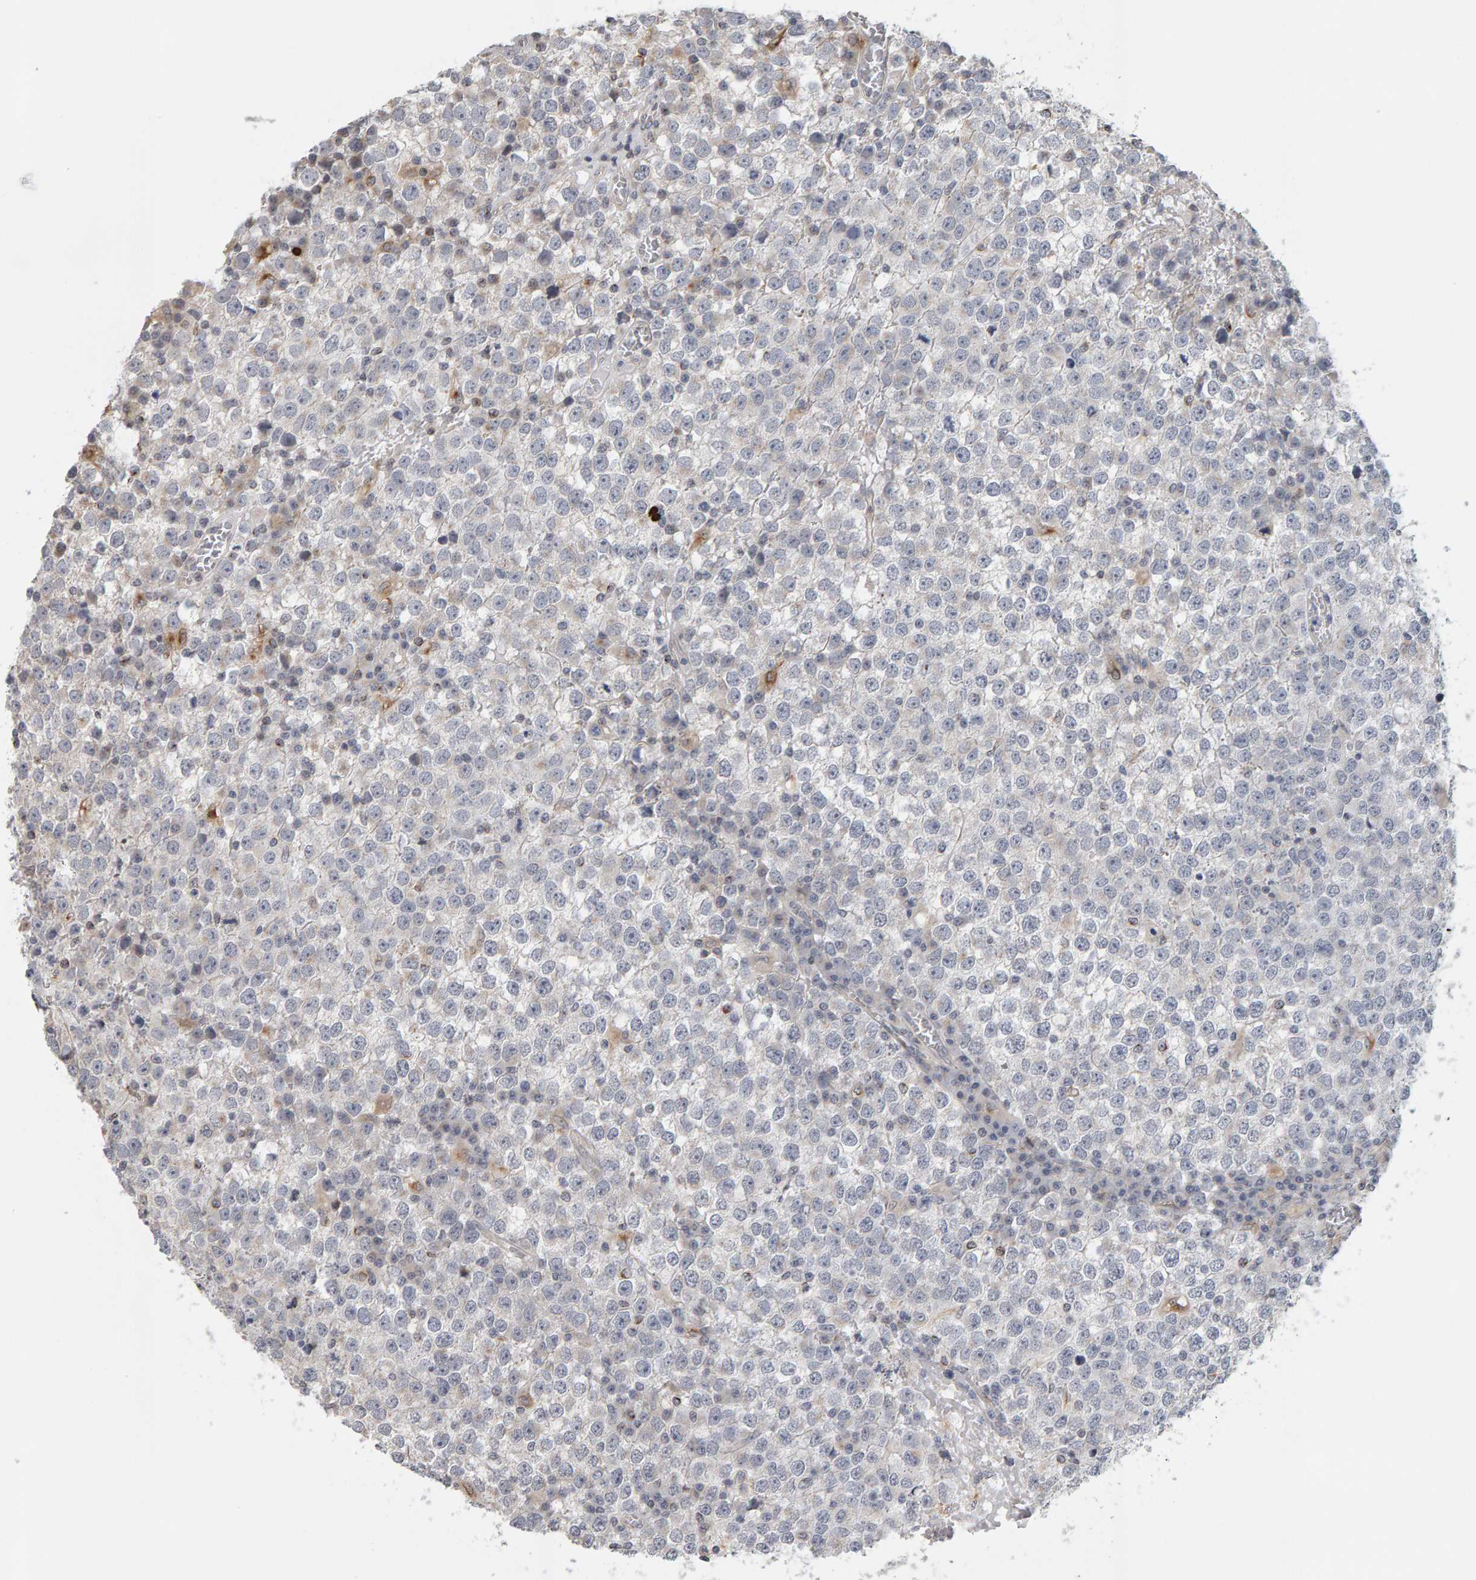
{"staining": {"intensity": "negative", "quantity": "none", "location": "none"}, "tissue": "testis cancer", "cell_type": "Tumor cells", "image_type": "cancer", "snomed": [{"axis": "morphology", "description": "Seminoma, NOS"}, {"axis": "topography", "description": "Testis"}], "caption": "This is an immunohistochemistry micrograph of human testis seminoma. There is no positivity in tumor cells.", "gene": "MSRA", "patient": {"sex": "male", "age": 65}}